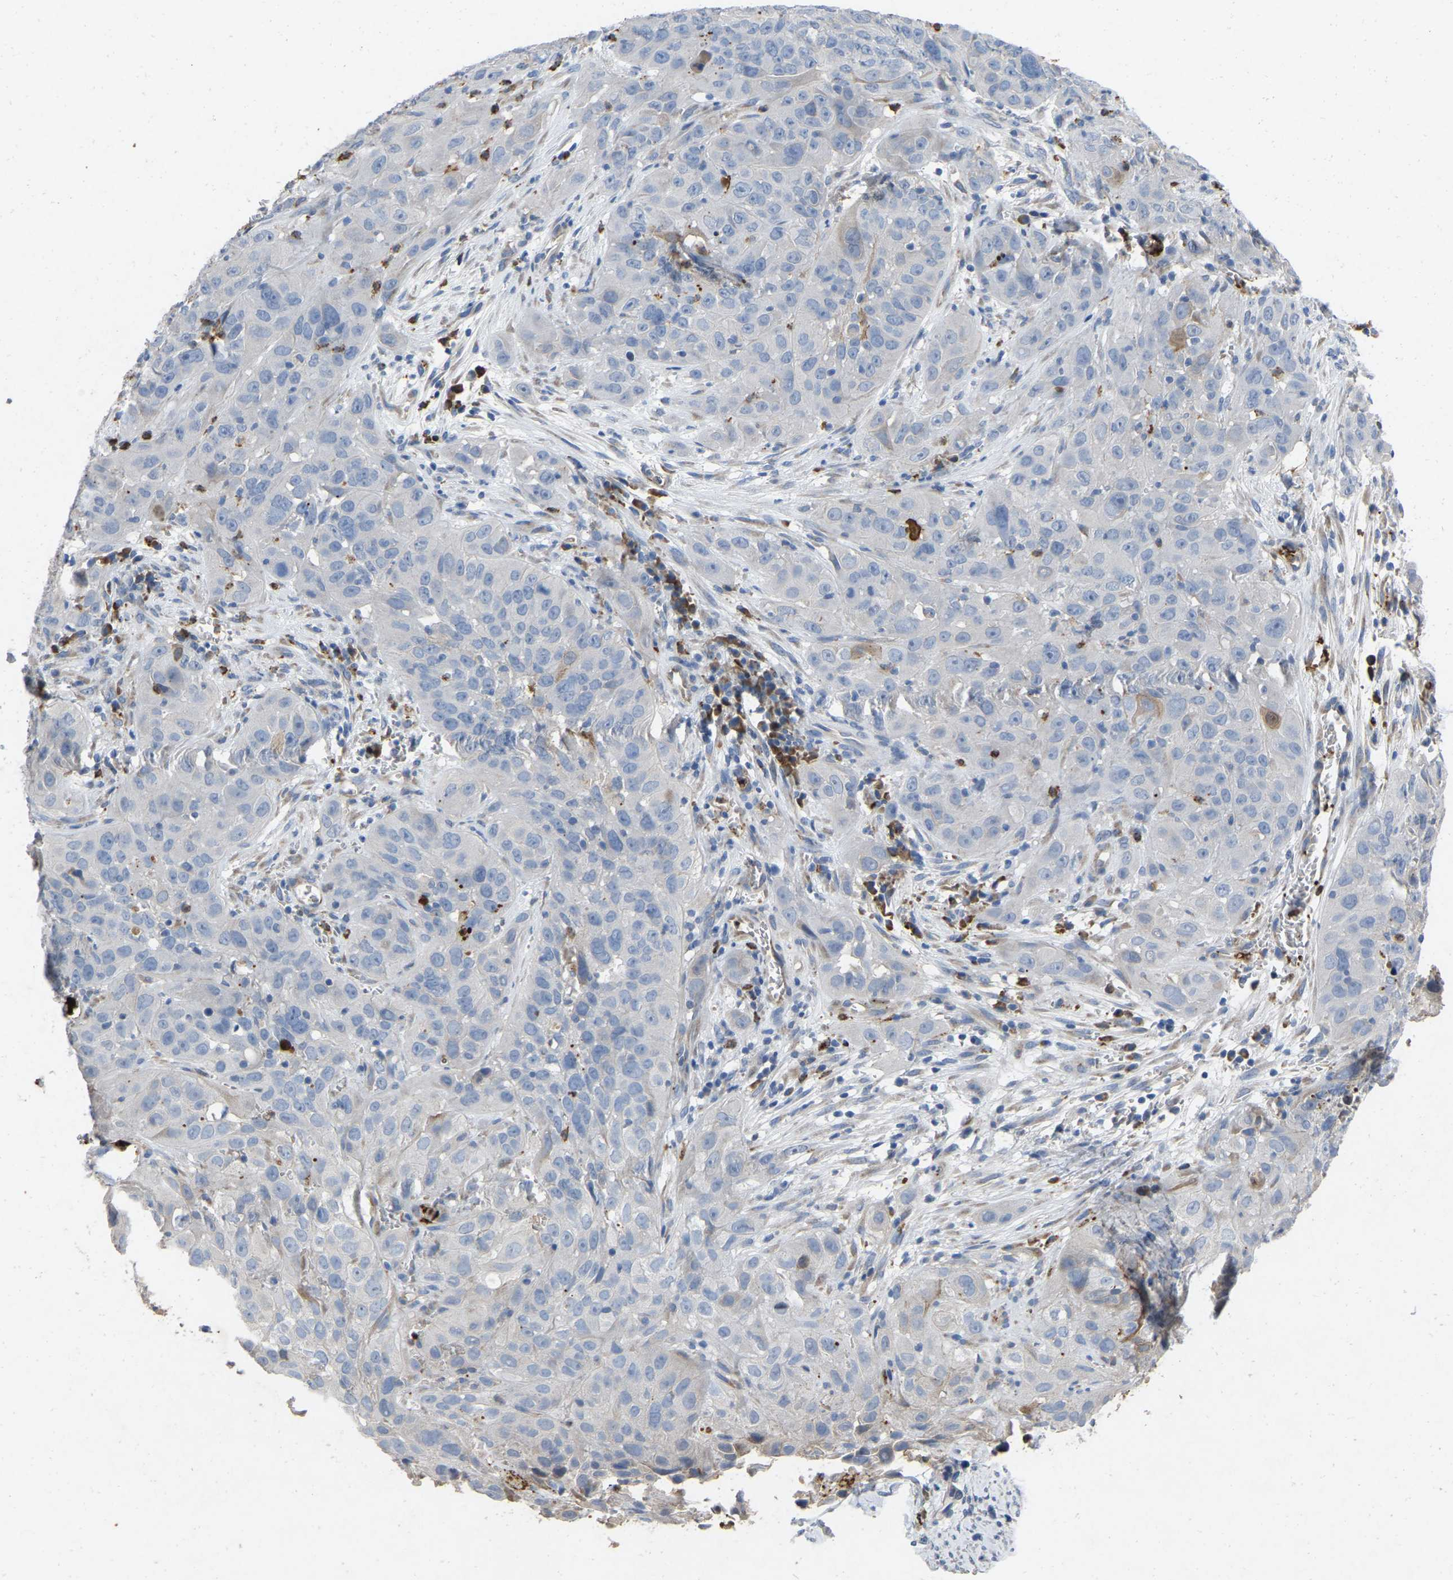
{"staining": {"intensity": "negative", "quantity": "none", "location": "none"}, "tissue": "cervical cancer", "cell_type": "Tumor cells", "image_type": "cancer", "snomed": [{"axis": "morphology", "description": "Squamous cell carcinoma, NOS"}, {"axis": "topography", "description": "Cervix"}], "caption": "DAB immunohistochemical staining of squamous cell carcinoma (cervical) shows no significant expression in tumor cells.", "gene": "RHEB", "patient": {"sex": "female", "age": 32}}